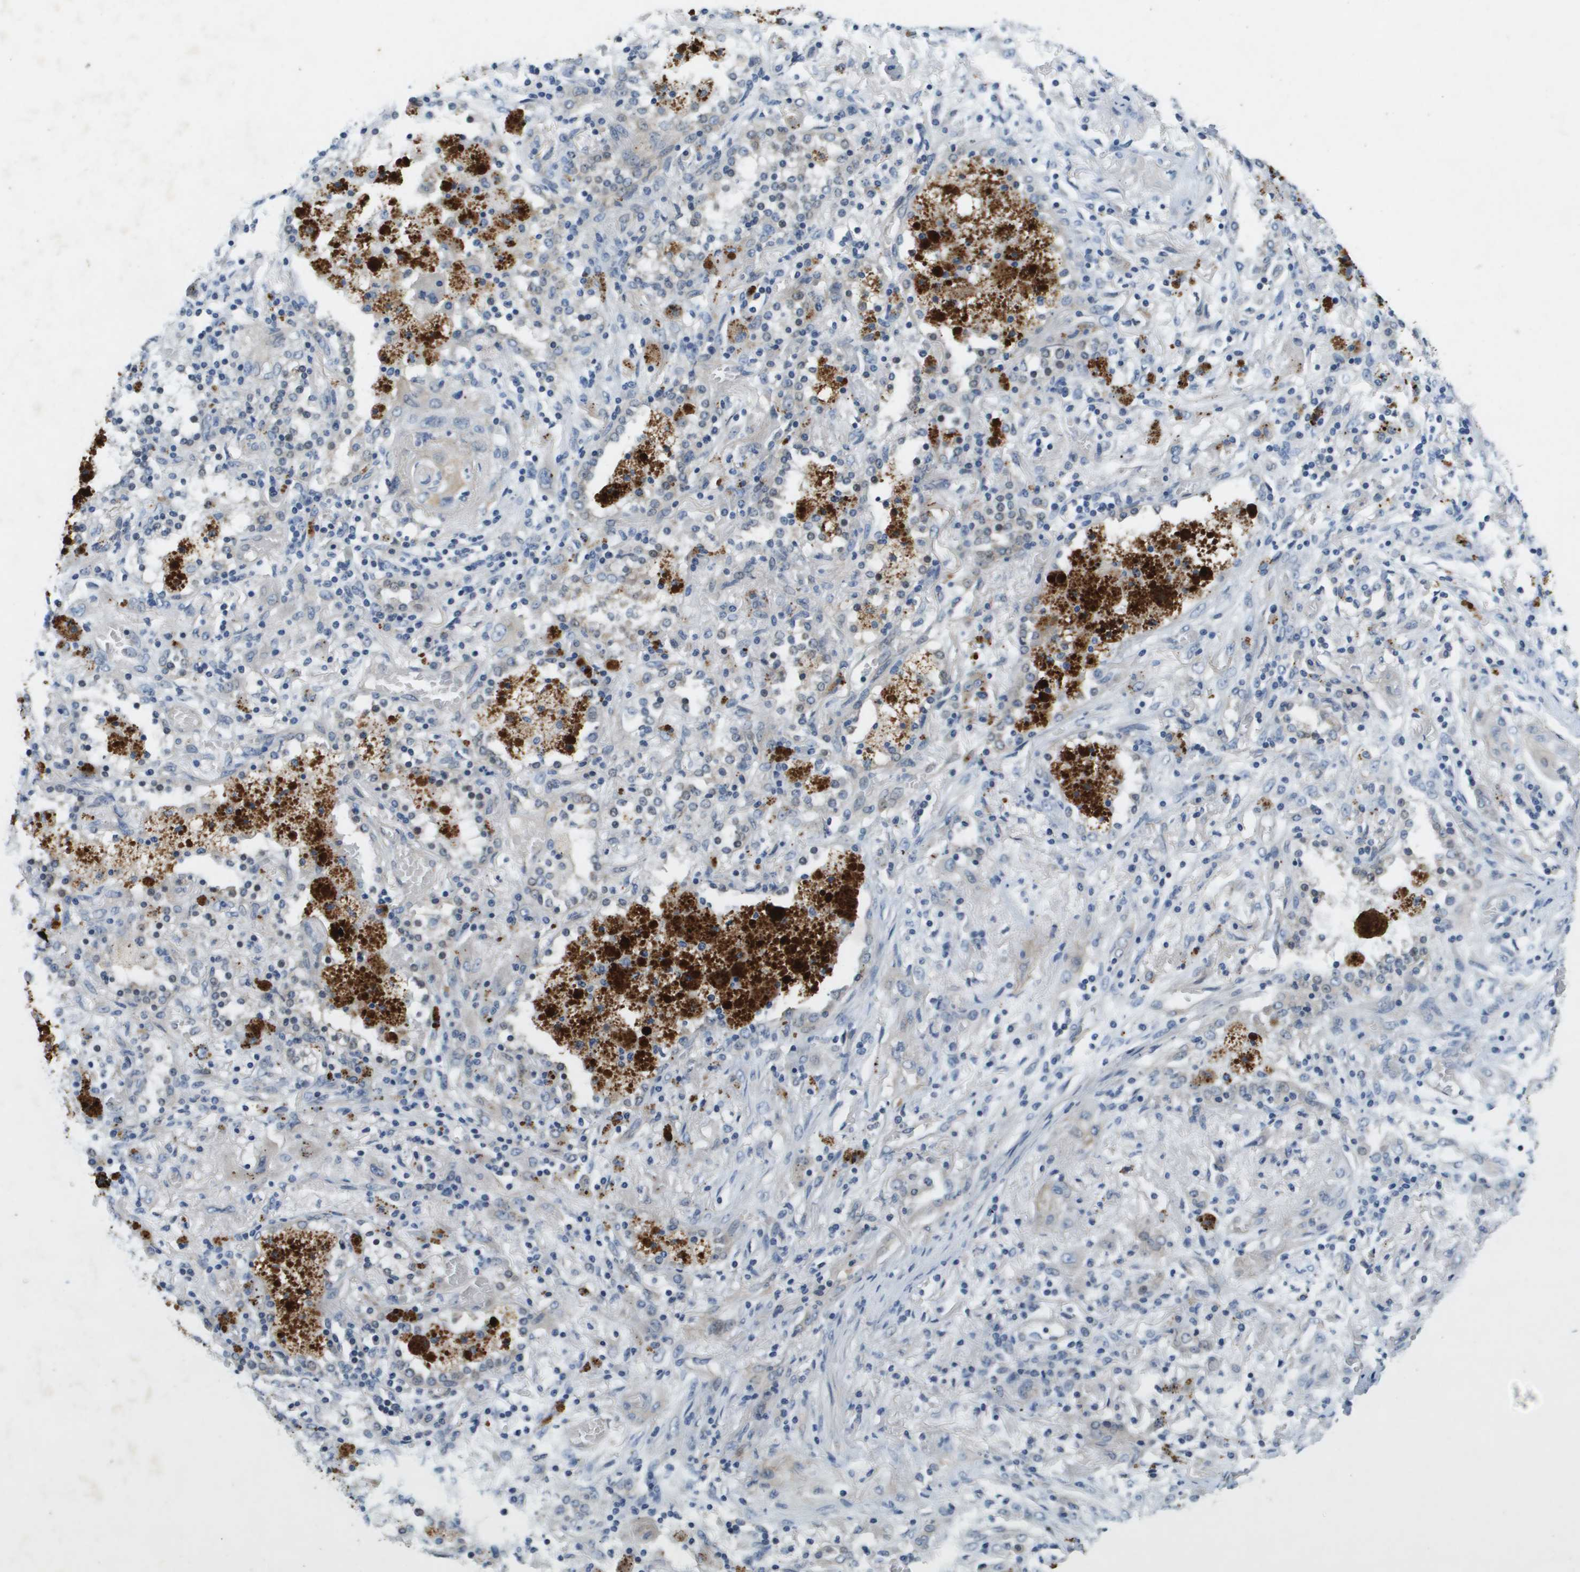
{"staining": {"intensity": "negative", "quantity": "none", "location": "none"}, "tissue": "lung cancer", "cell_type": "Tumor cells", "image_type": "cancer", "snomed": [{"axis": "morphology", "description": "Squamous cell carcinoma, NOS"}, {"axis": "topography", "description": "Lung"}], "caption": "This is an immunohistochemistry (IHC) image of human lung cancer (squamous cell carcinoma). There is no expression in tumor cells.", "gene": "PGAP3", "patient": {"sex": "female", "age": 47}}